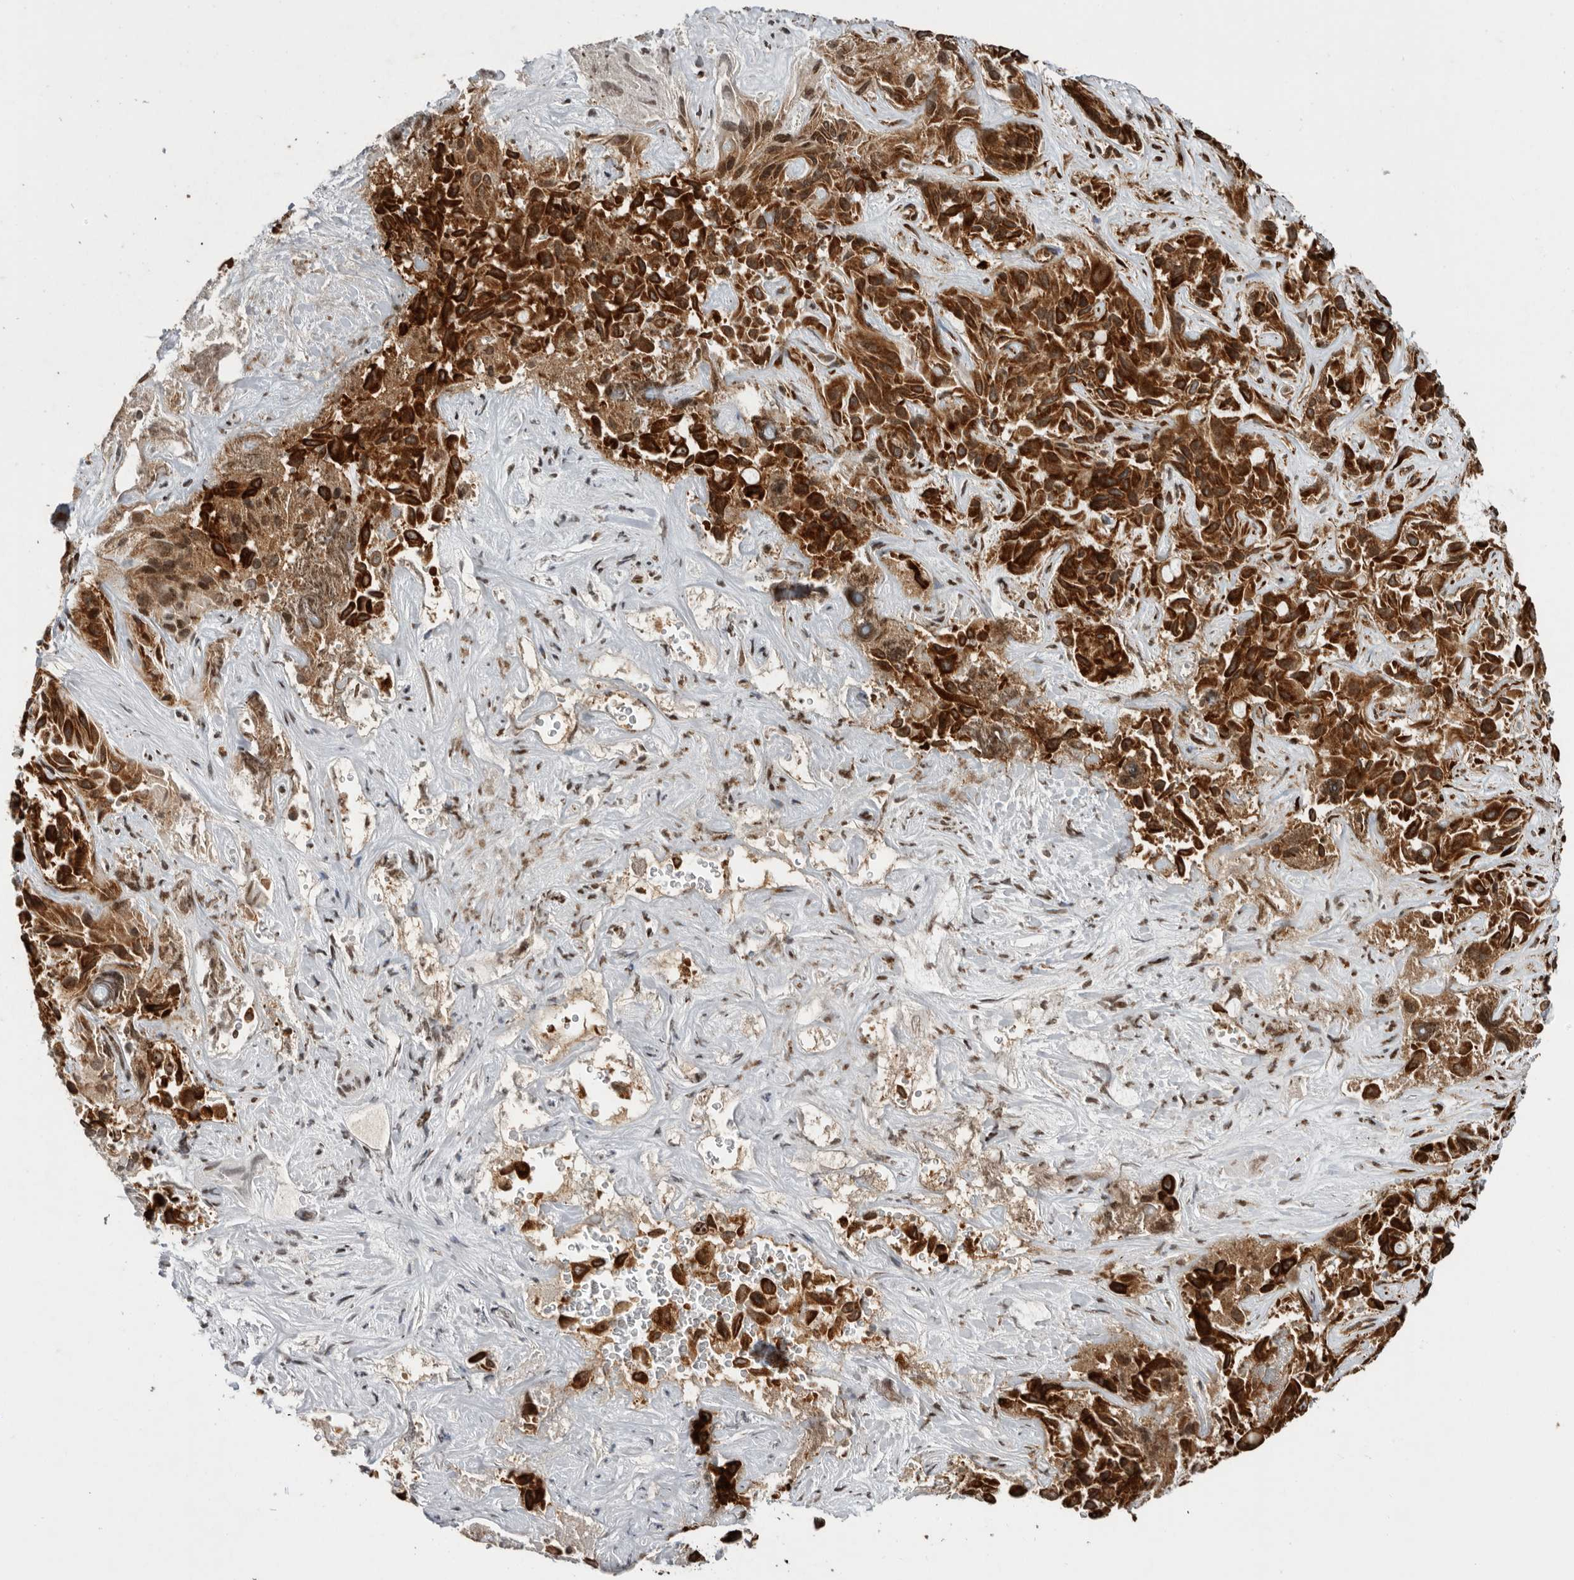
{"staining": {"intensity": "strong", "quantity": ">75%", "location": "cytoplasmic/membranous"}, "tissue": "liver cancer", "cell_type": "Tumor cells", "image_type": "cancer", "snomed": [{"axis": "morphology", "description": "Cholangiocarcinoma"}, {"axis": "topography", "description": "Liver"}], "caption": "Protein staining of liver cancer (cholangiocarcinoma) tissue demonstrates strong cytoplasmic/membranous staining in approximately >75% of tumor cells. The staining was performed using DAB (3,3'-diaminobenzidine), with brown indicating positive protein expression. Nuclei are stained blue with hematoxylin.", "gene": "FZD3", "patient": {"sex": "female", "age": 52}}